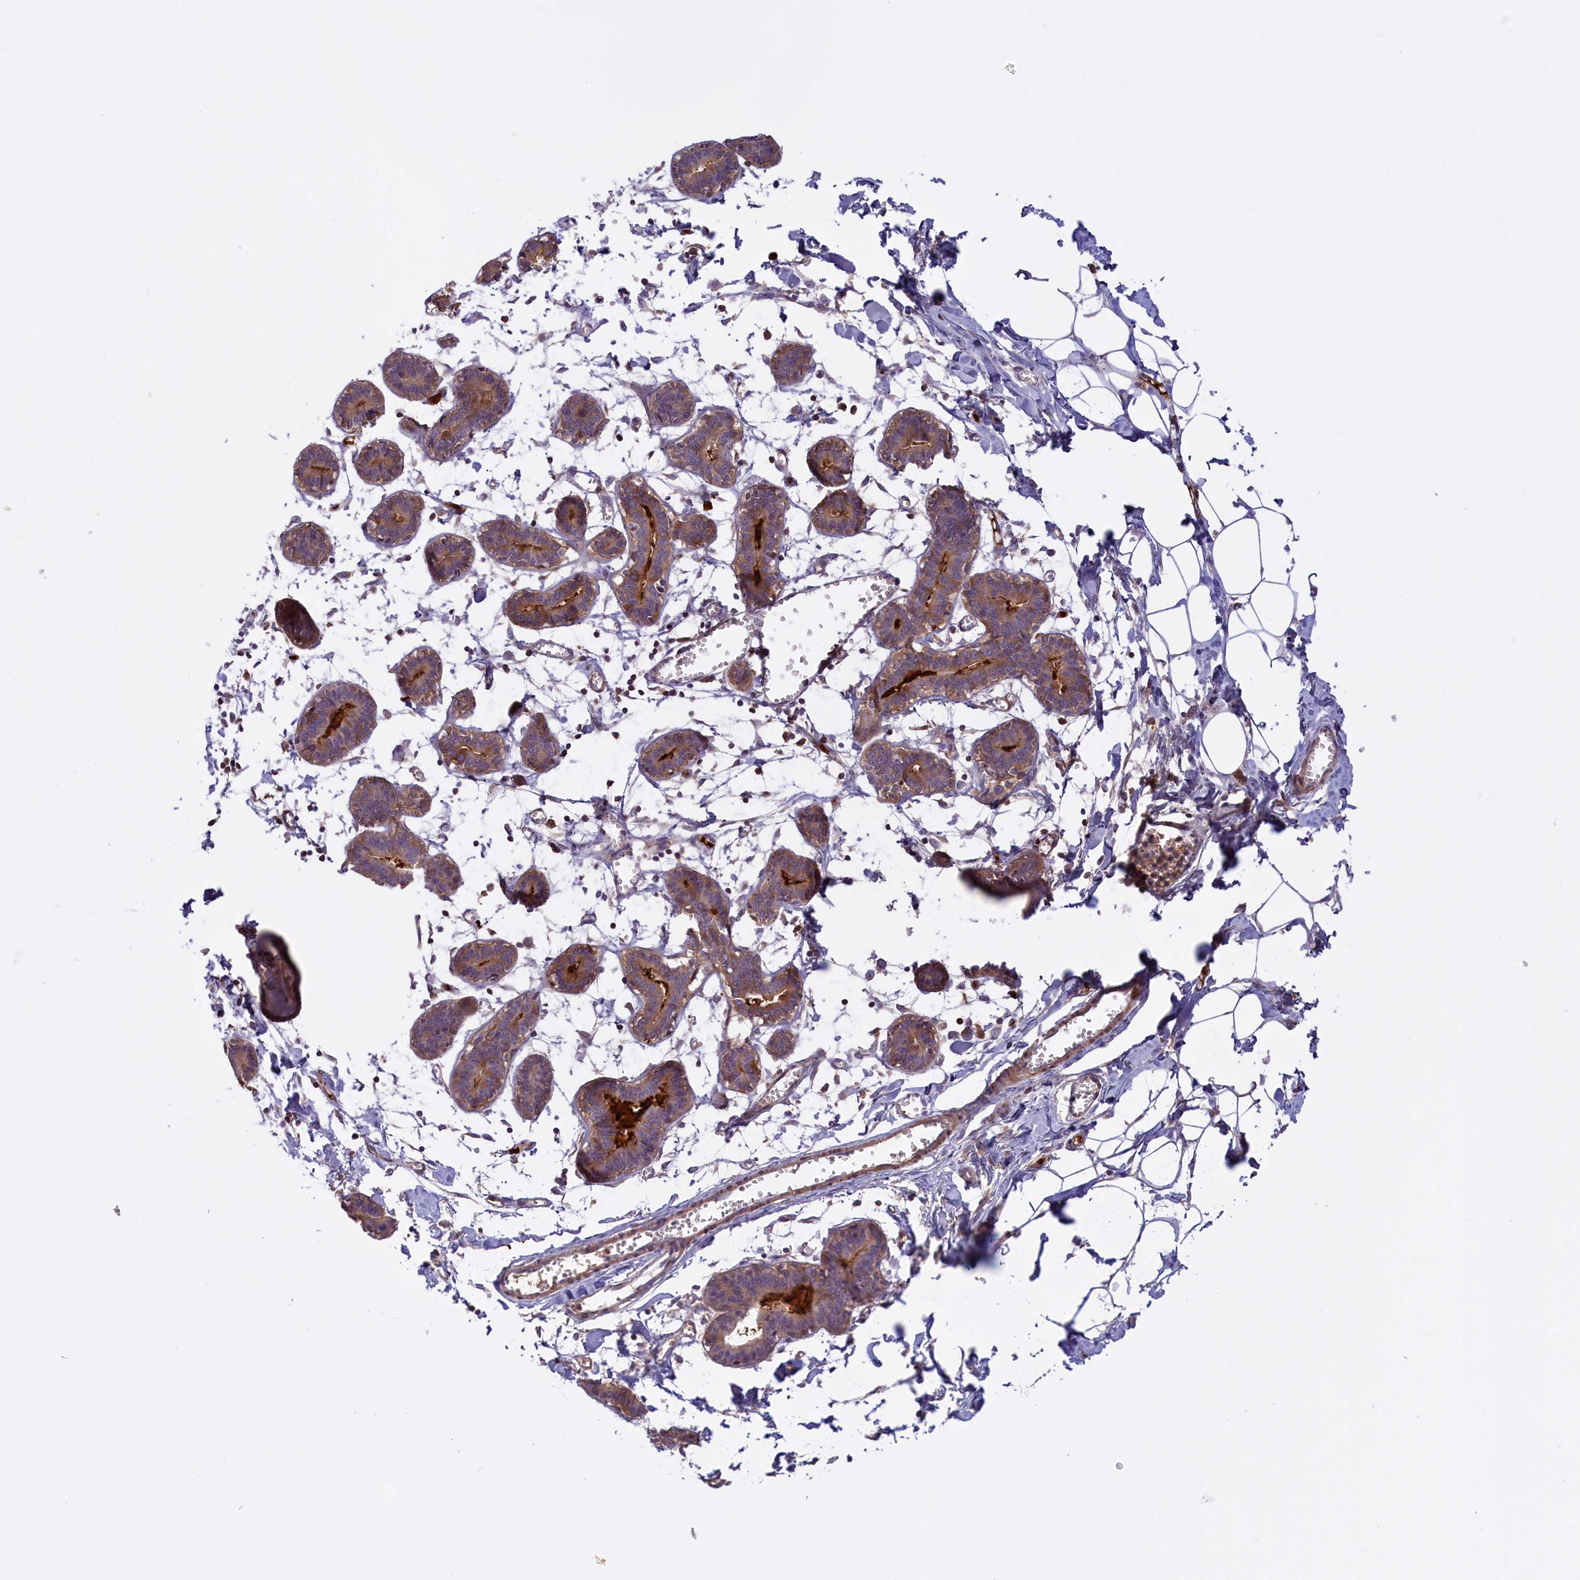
{"staining": {"intensity": "negative", "quantity": "none", "location": "none"}, "tissue": "breast", "cell_type": "Adipocytes", "image_type": "normal", "snomed": [{"axis": "morphology", "description": "Normal tissue, NOS"}, {"axis": "topography", "description": "Breast"}], "caption": "Immunohistochemistry (IHC) image of unremarkable human breast stained for a protein (brown), which reveals no staining in adipocytes.", "gene": "RRAD", "patient": {"sex": "female", "age": 27}}